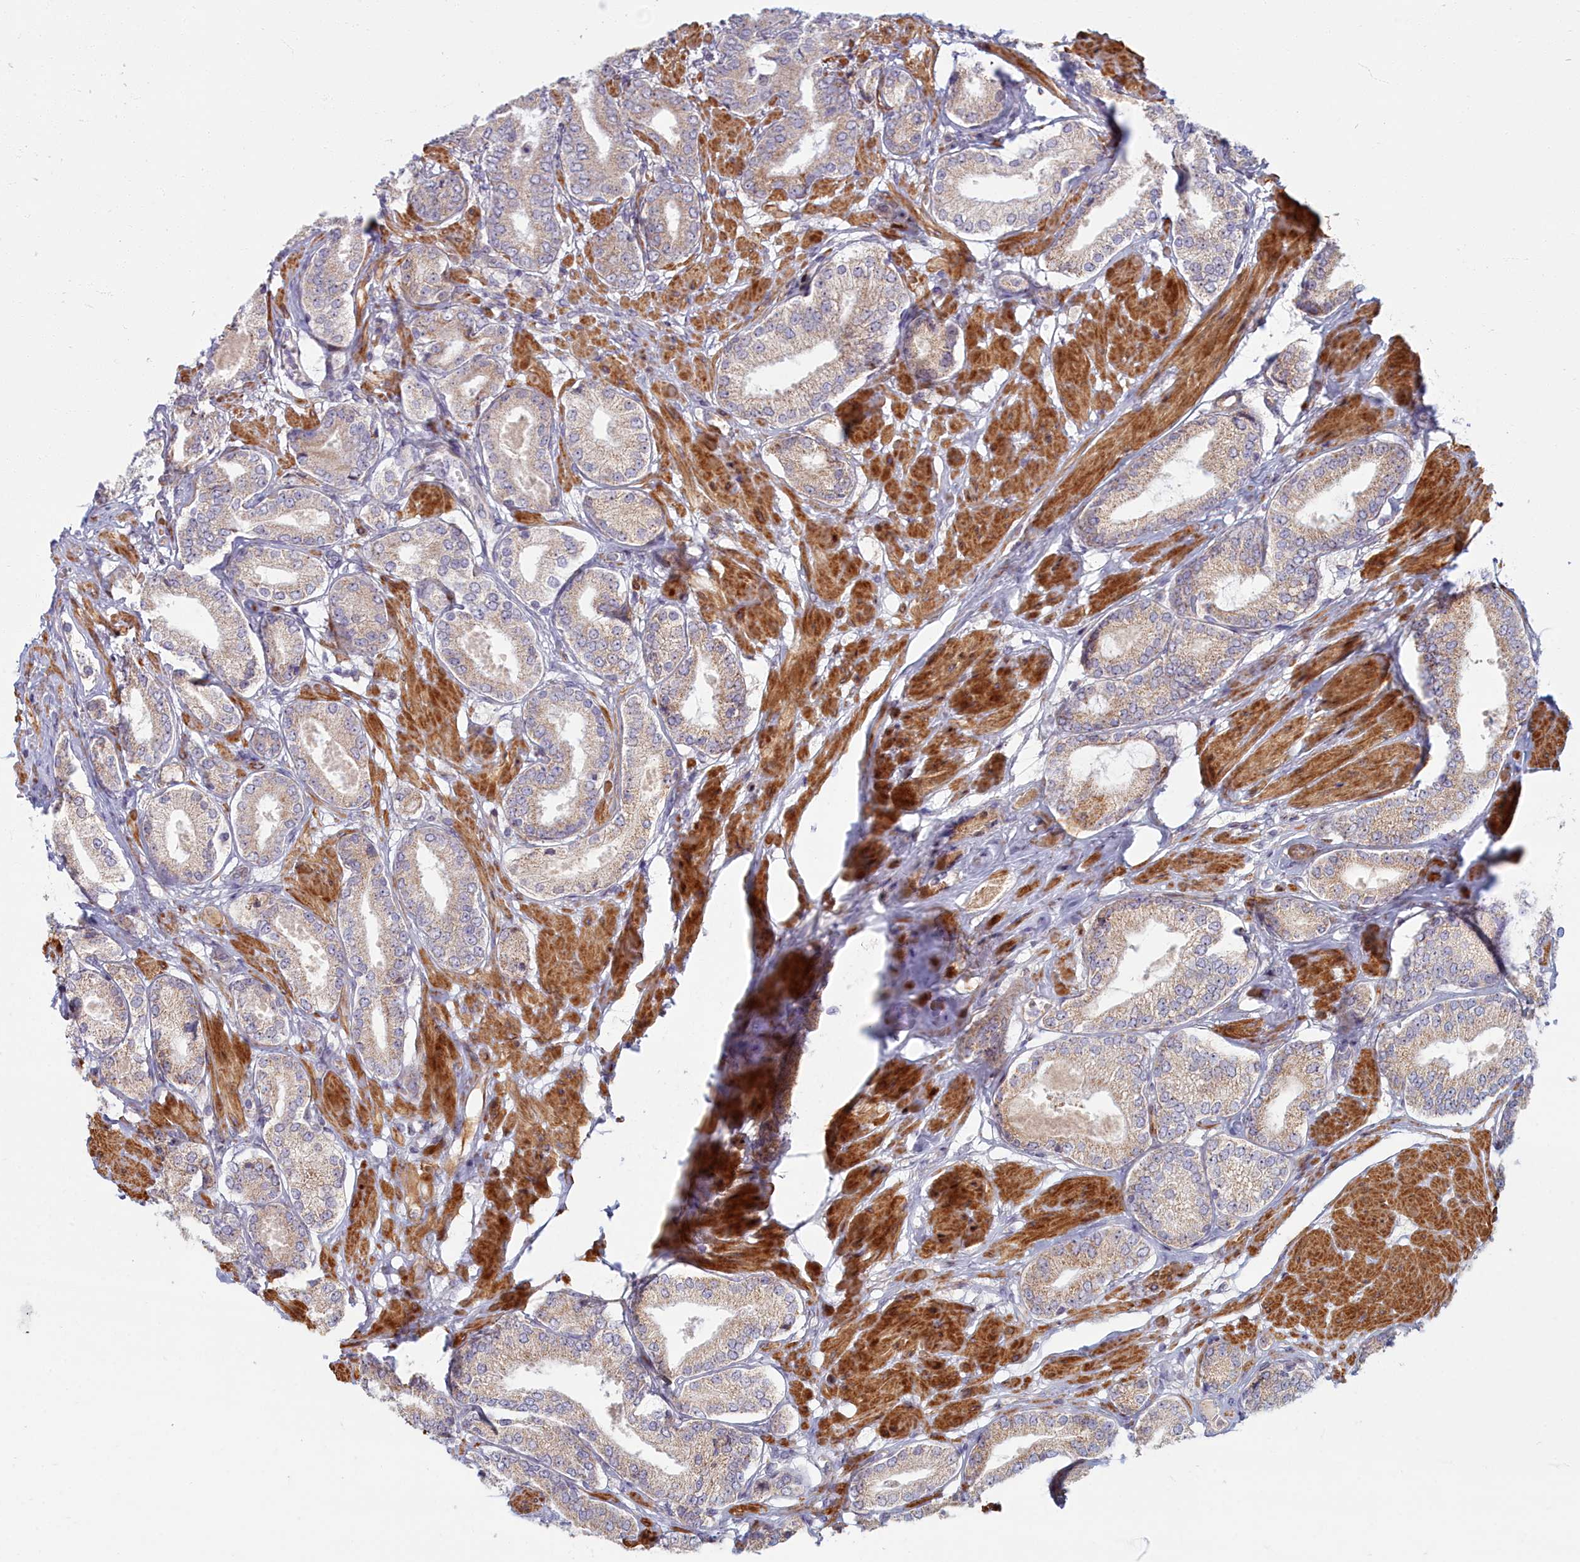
{"staining": {"intensity": "weak", "quantity": "25%-75%", "location": "cytoplasmic/membranous"}, "tissue": "prostate cancer", "cell_type": "Tumor cells", "image_type": "cancer", "snomed": [{"axis": "morphology", "description": "Adenocarcinoma, High grade"}, {"axis": "topography", "description": "Prostate and seminal vesicle, NOS"}], "caption": "Immunohistochemistry of prostate adenocarcinoma (high-grade) displays low levels of weak cytoplasmic/membranous expression in approximately 25%-75% of tumor cells.", "gene": "C15orf40", "patient": {"sex": "male", "age": 64}}